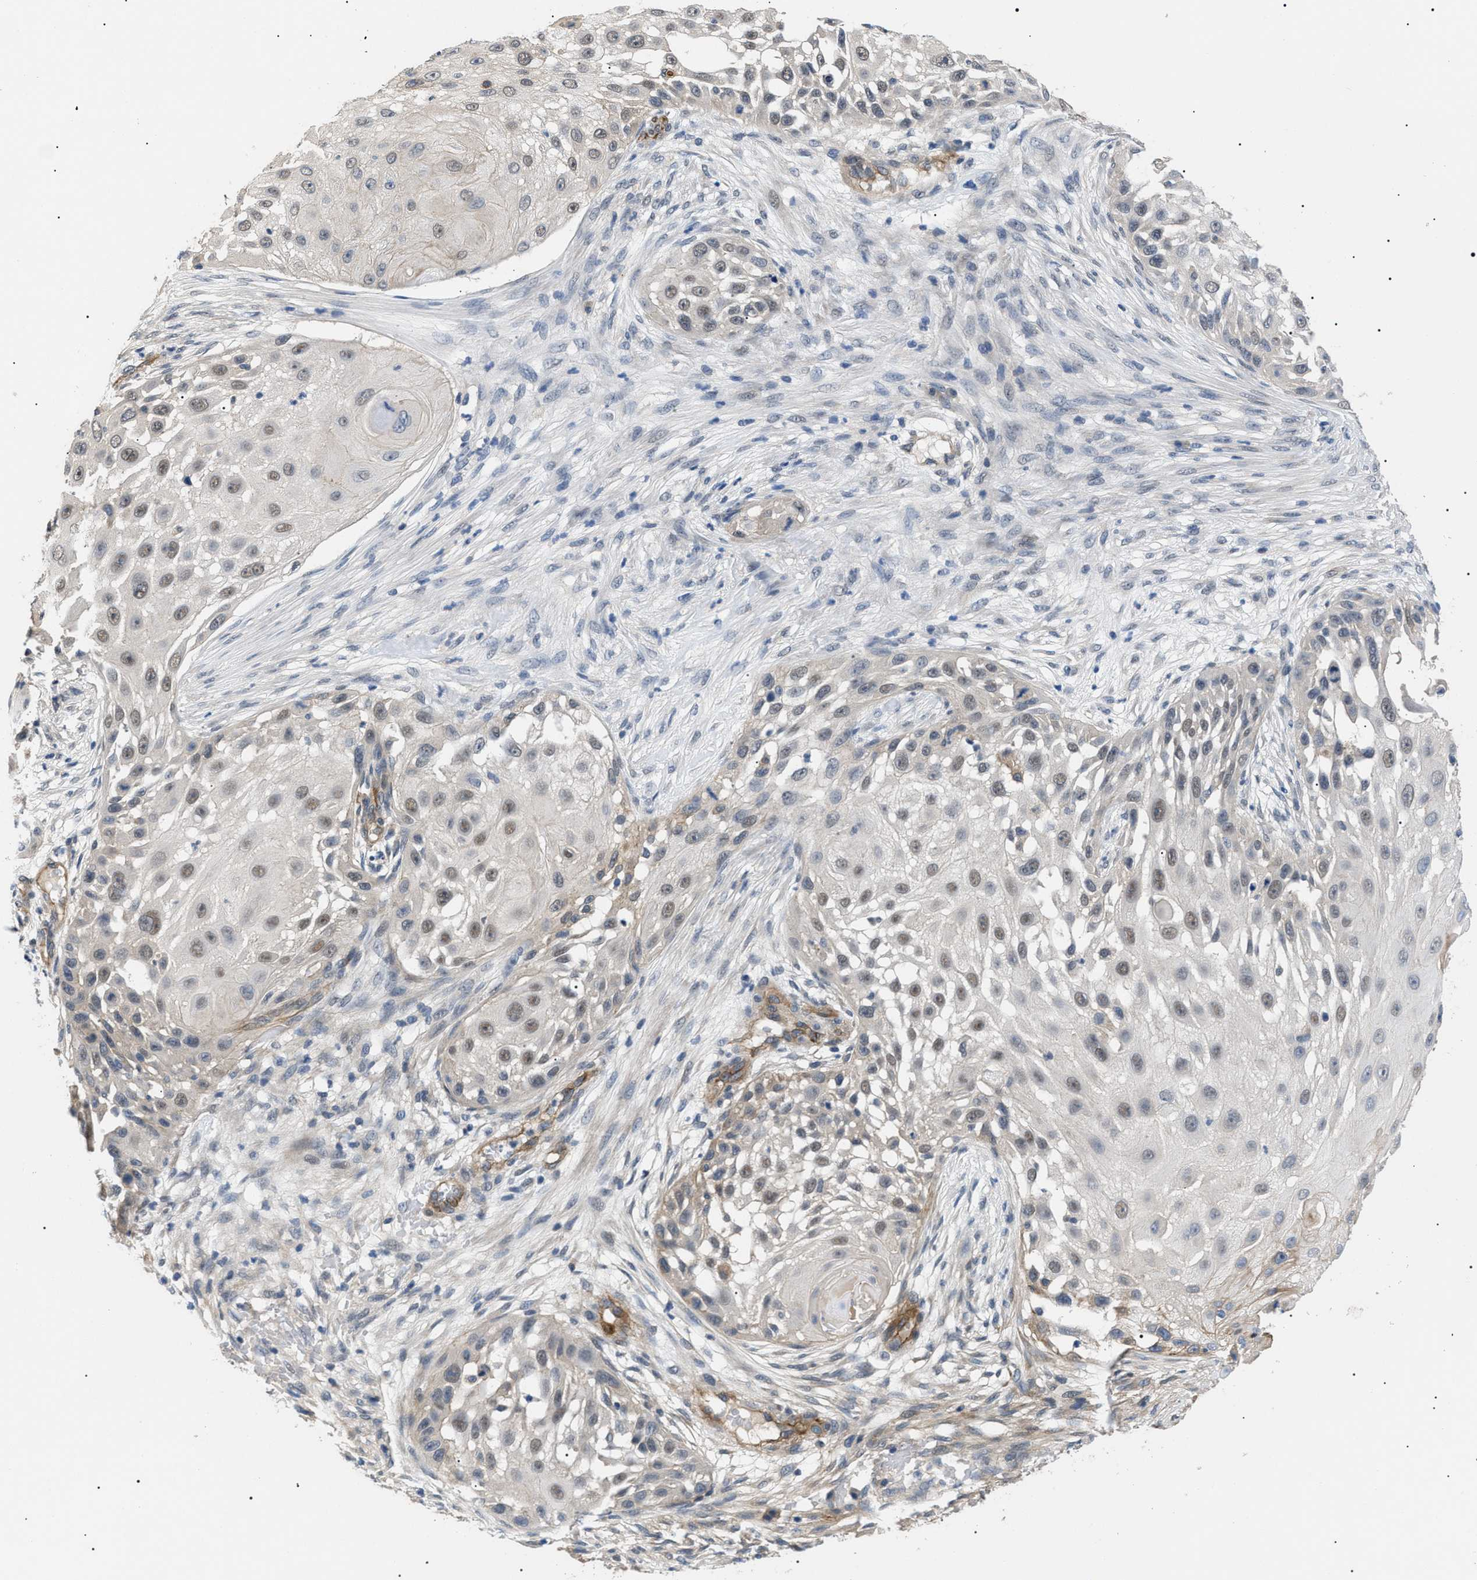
{"staining": {"intensity": "weak", "quantity": "25%-75%", "location": "nuclear"}, "tissue": "skin cancer", "cell_type": "Tumor cells", "image_type": "cancer", "snomed": [{"axis": "morphology", "description": "Squamous cell carcinoma, NOS"}, {"axis": "topography", "description": "Skin"}], "caption": "Immunohistochemistry image of squamous cell carcinoma (skin) stained for a protein (brown), which demonstrates low levels of weak nuclear expression in about 25%-75% of tumor cells.", "gene": "CRCP", "patient": {"sex": "female", "age": 44}}